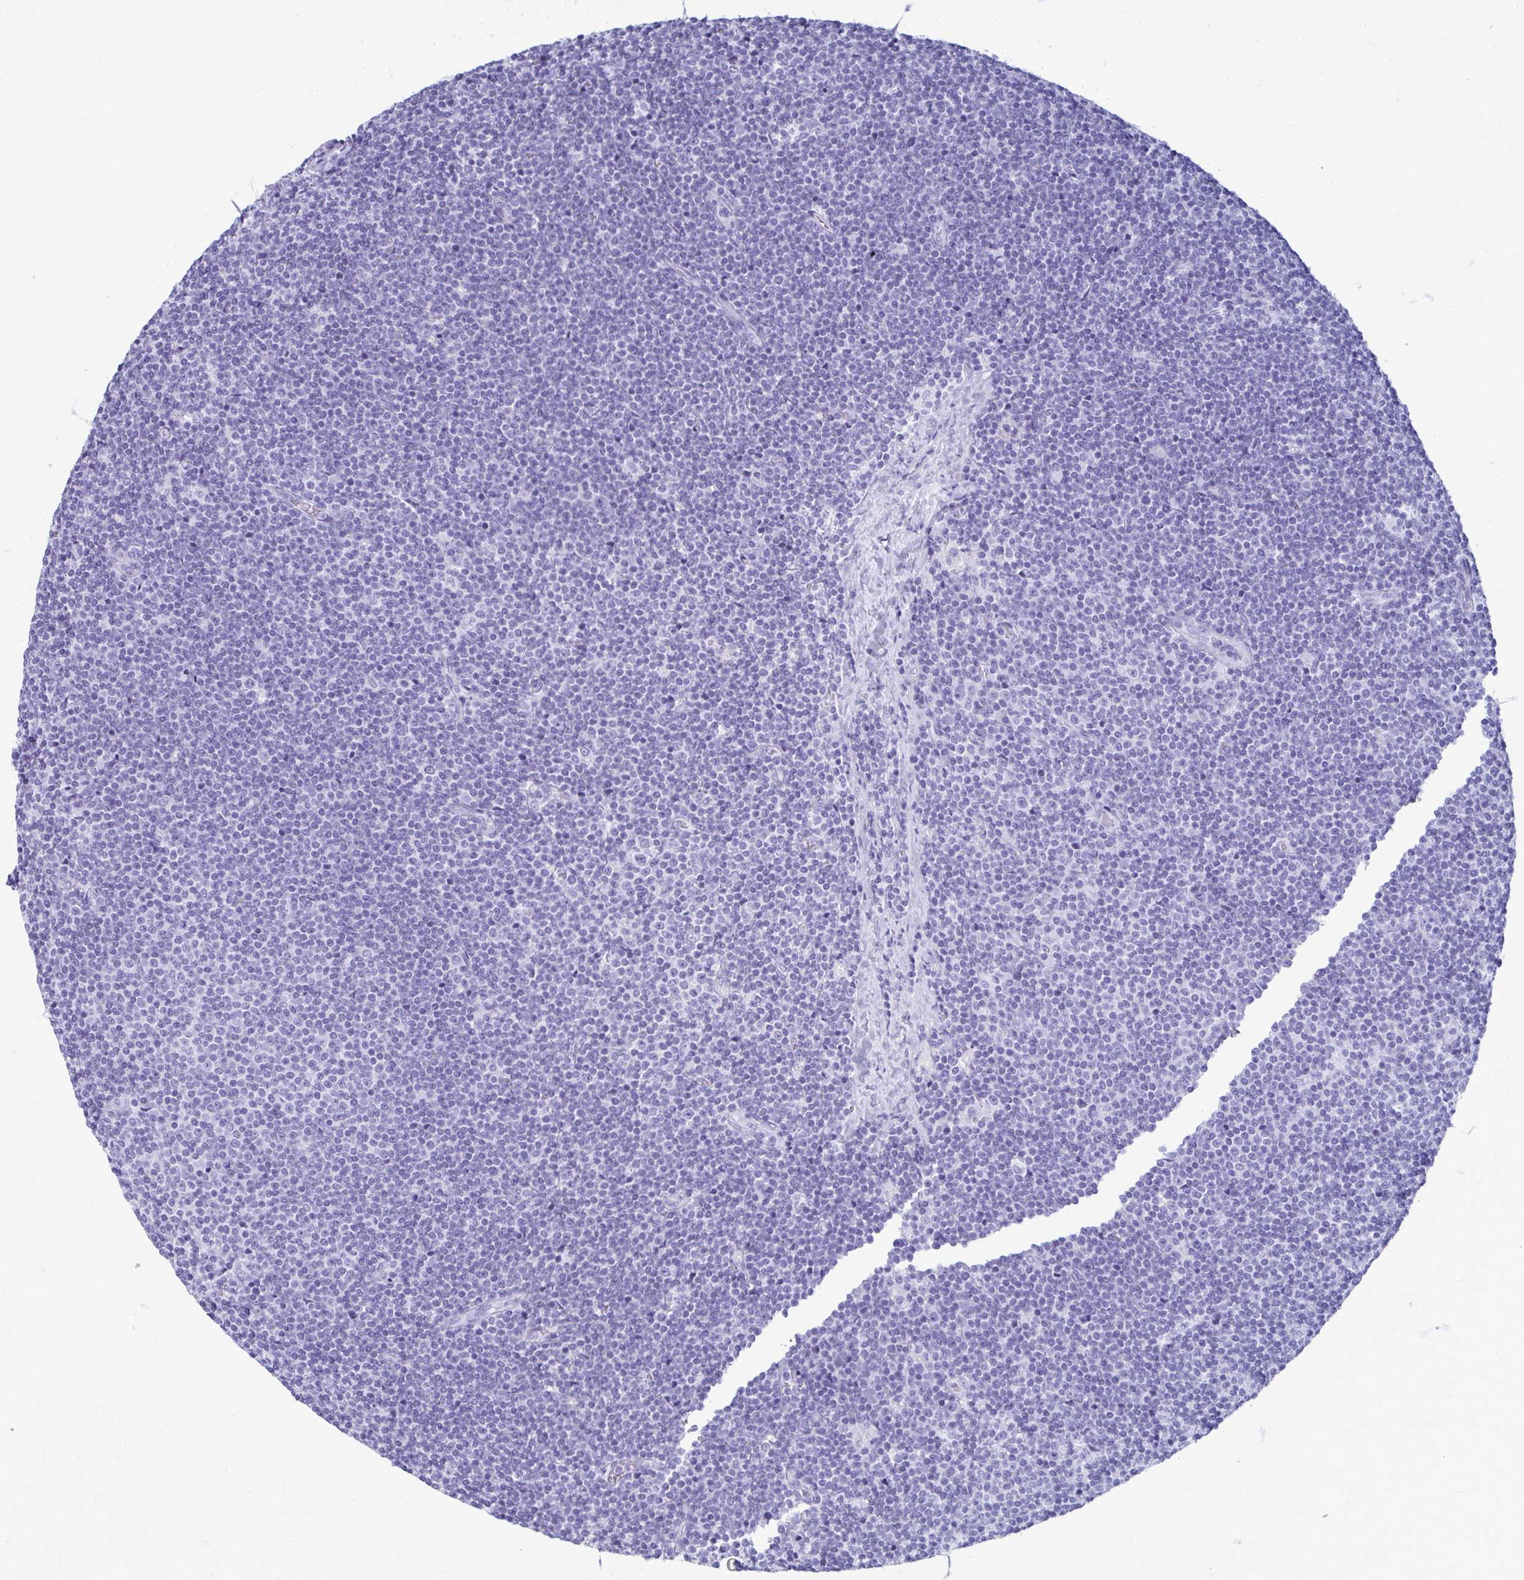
{"staining": {"intensity": "negative", "quantity": "none", "location": "none"}, "tissue": "lymphoma", "cell_type": "Tumor cells", "image_type": "cancer", "snomed": [{"axis": "morphology", "description": "Malignant lymphoma, non-Hodgkin's type, Low grade"}, {"axis": "topography", "description": "Lymph node"}], "caption": "Low-grade malignant lymphoma, non-Hodgkin's type stained for a protein using immunohistochemistry (IHC) displays no positivity tumor cells.", "gene": "OR10R2", "patient": {"sex": "male", "age": 48}}